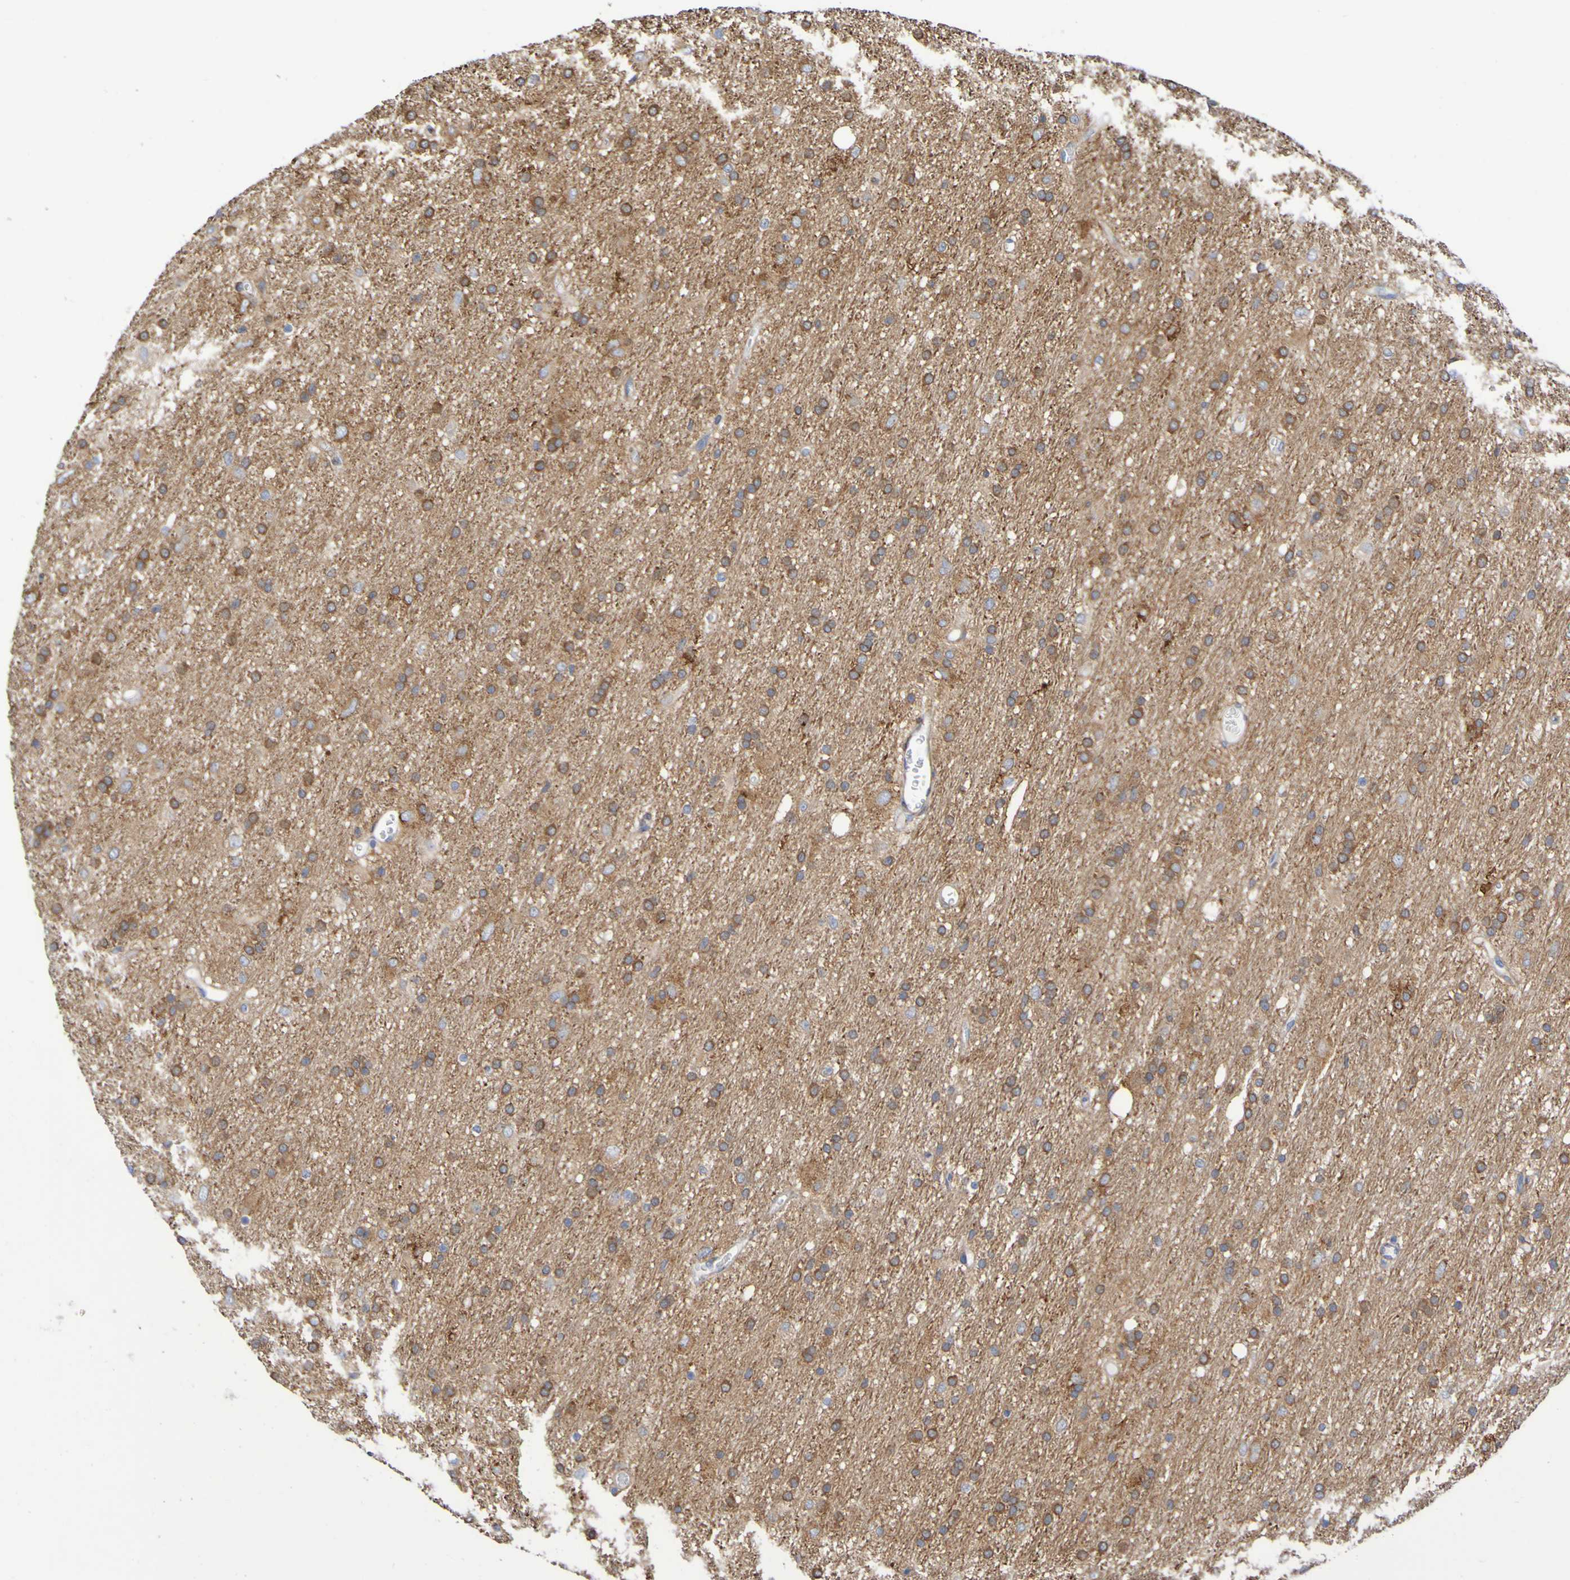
{"staining": {"intensity": "moderate", "quantity": ">75%", "location": "cytoplasmic/membranous"}, "tissue": "glioma", "cell_type": "Tumor cells", "image_type": "cancer", "snomed": [{"axis": "morphology", "description": "Glioma, malignant, Low grade"}, {"axis": "topography", "description": "Brain"}], "caption": "A photomicrograph of malignant glioma (low-grade) stained for a protein reveals moderate cytoplasmic/membranous brown staining in tumor cells. Using DAB (brown) and hematoxylin (blue) stains, captured at high magnification using brightfield microscopy.", "gene": "SCRG1", "patient": {"sex": "male", "age": 77}}